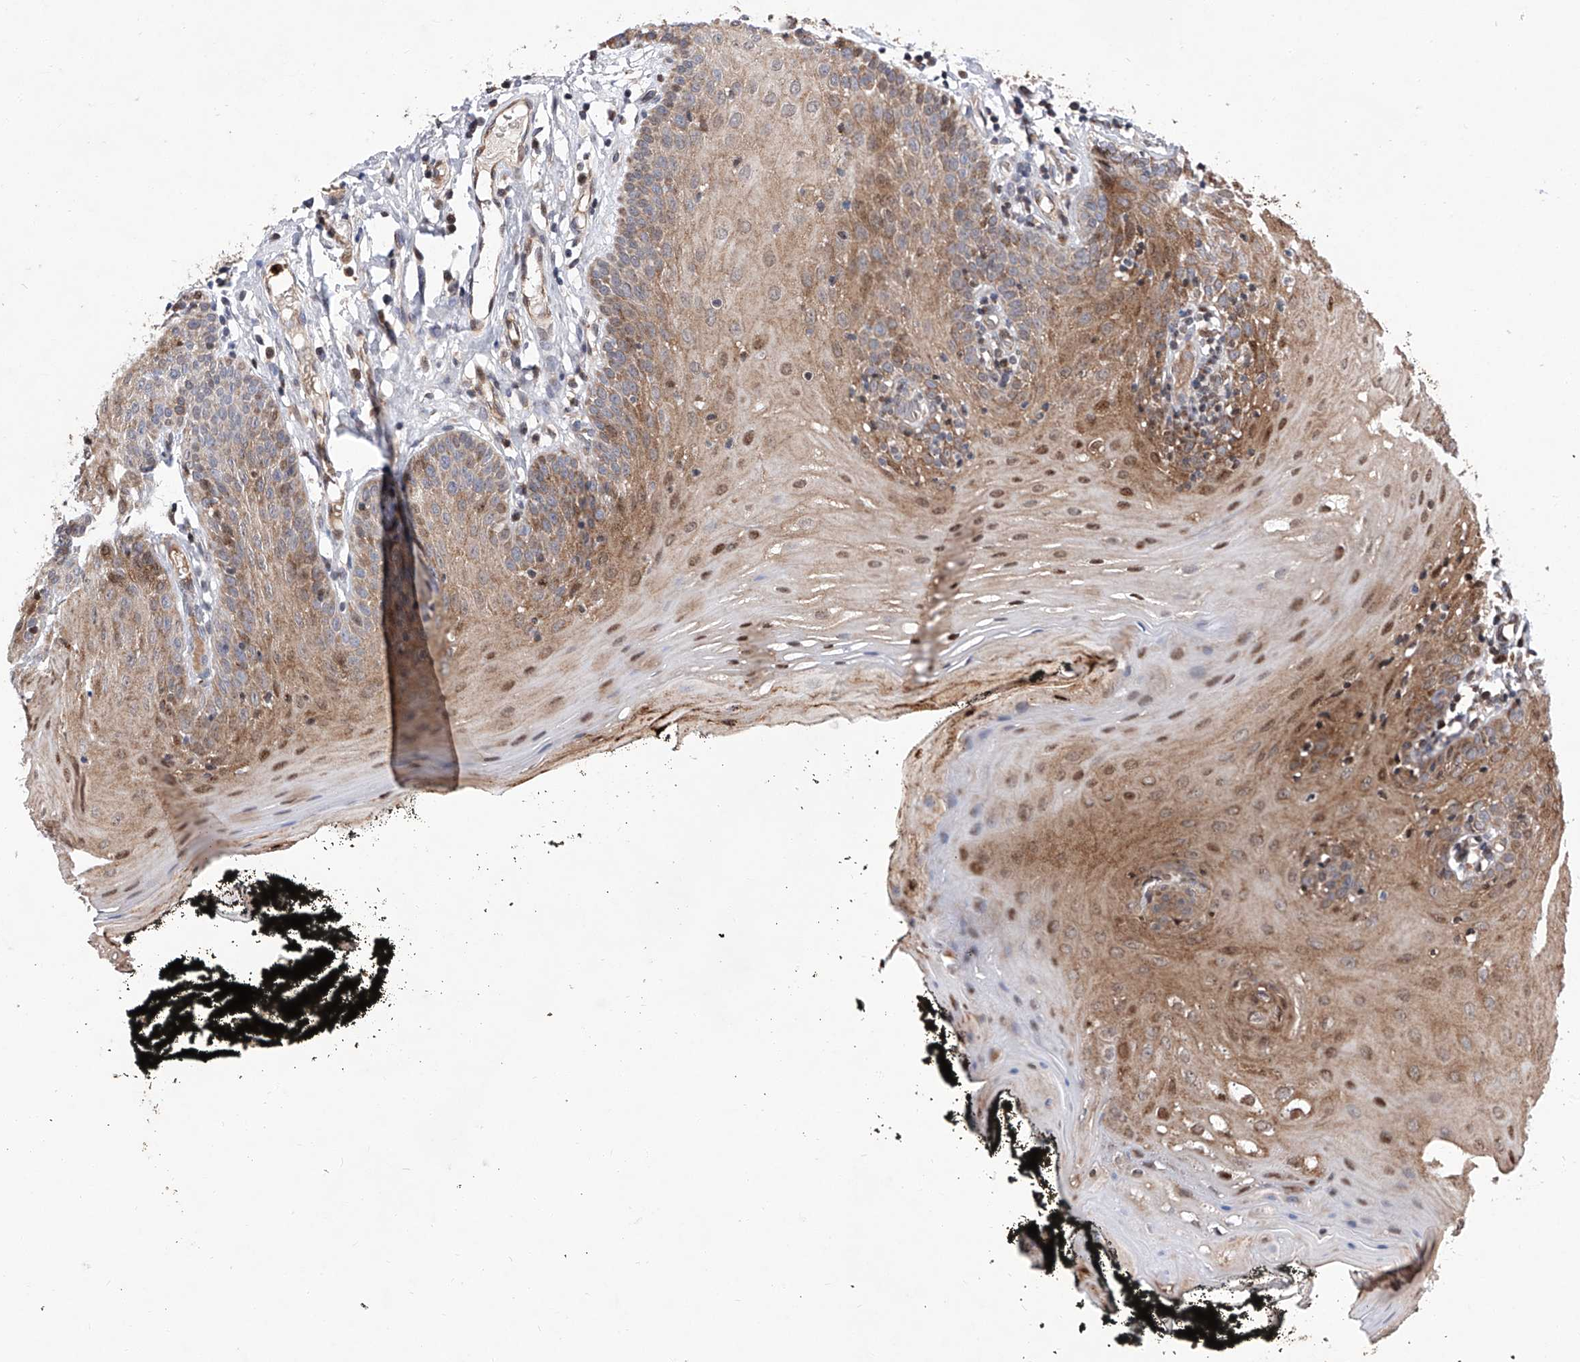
{"staining": {"intensity": "moderate", "quantity": ">75%", "location": "cytoplasmic/membranous,nuclear"}, "tissue": "oral mucosa", "cell_type": "Squamous epithelial cells", "image_type": "normal", "snomed": [{"axis": "morphology", "description": "Normal tissue, NOS"}, {"axis": "topography", "description": "Oral tissue"}], "caption": "Oral mucosa stained with DAB (3,3'-diaminobenzidine) IHC exhibits medium levels of moderate cytoplasmic/membranous,nuclear expression in about >75% of squamous epithelial cells. The staining is performed using DAB brown chromogen to label protein expression. The nuclei are counter-stained blue using hematoxylin.", "gene": "FARP2", "patient": {"sex": "male", "age": 74}}